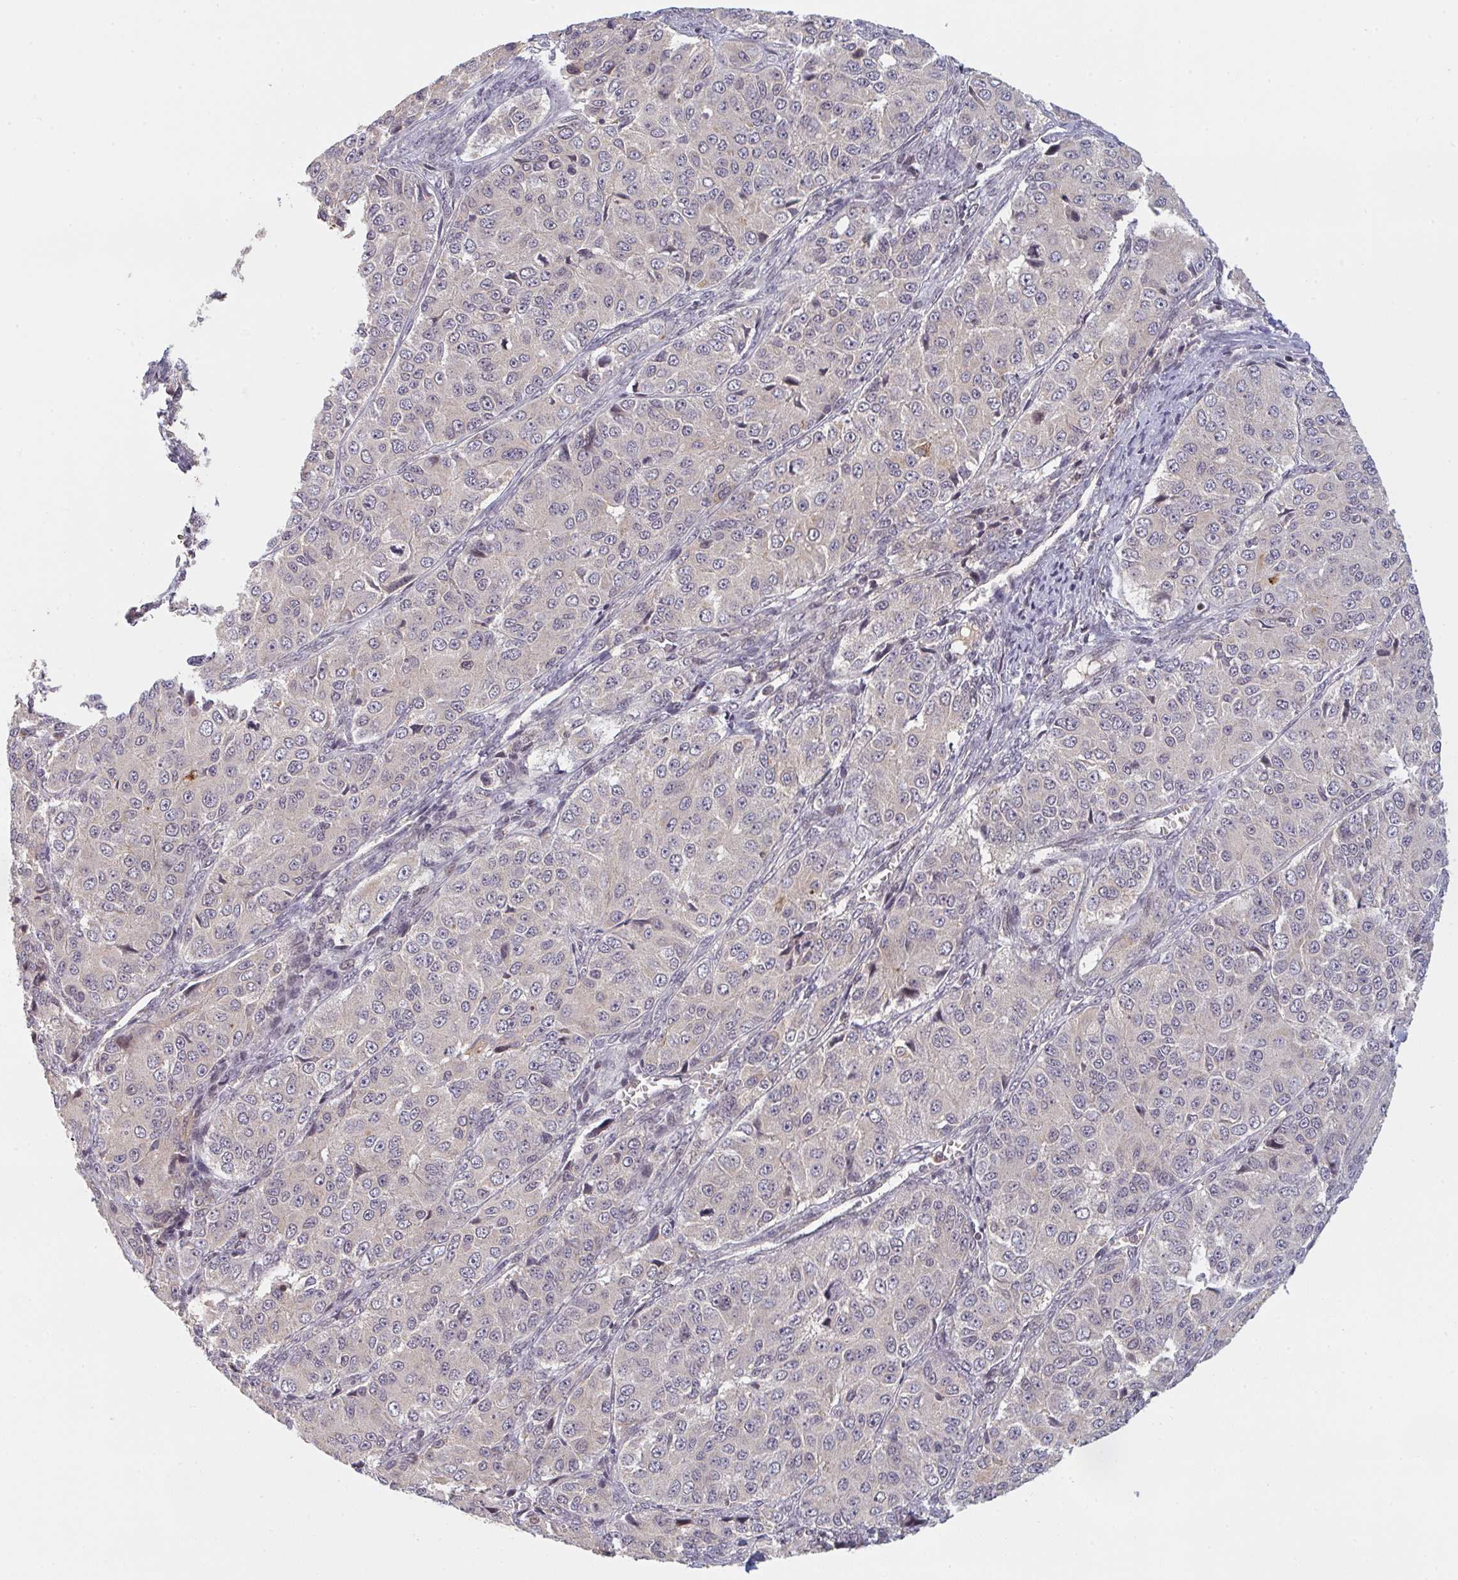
{"staining": {"intensity": "negative", "quantity": "none", "location": "none"}, "tissue": "ovarian cancer", "cell_type": "Tumor cells", "image_type": "cancer", "snomed": [{"axis": "morphology", "description": "Carcinoma, endometroid"}, {"axis": "topography", "description": "Ovary"}], "caption": "IHC of ovarian cancer (endometroid carcinoma) exhibits no expression in tumor cells.", "gene": "DCST1", "patient": {"sex": "female", "age": 51}}